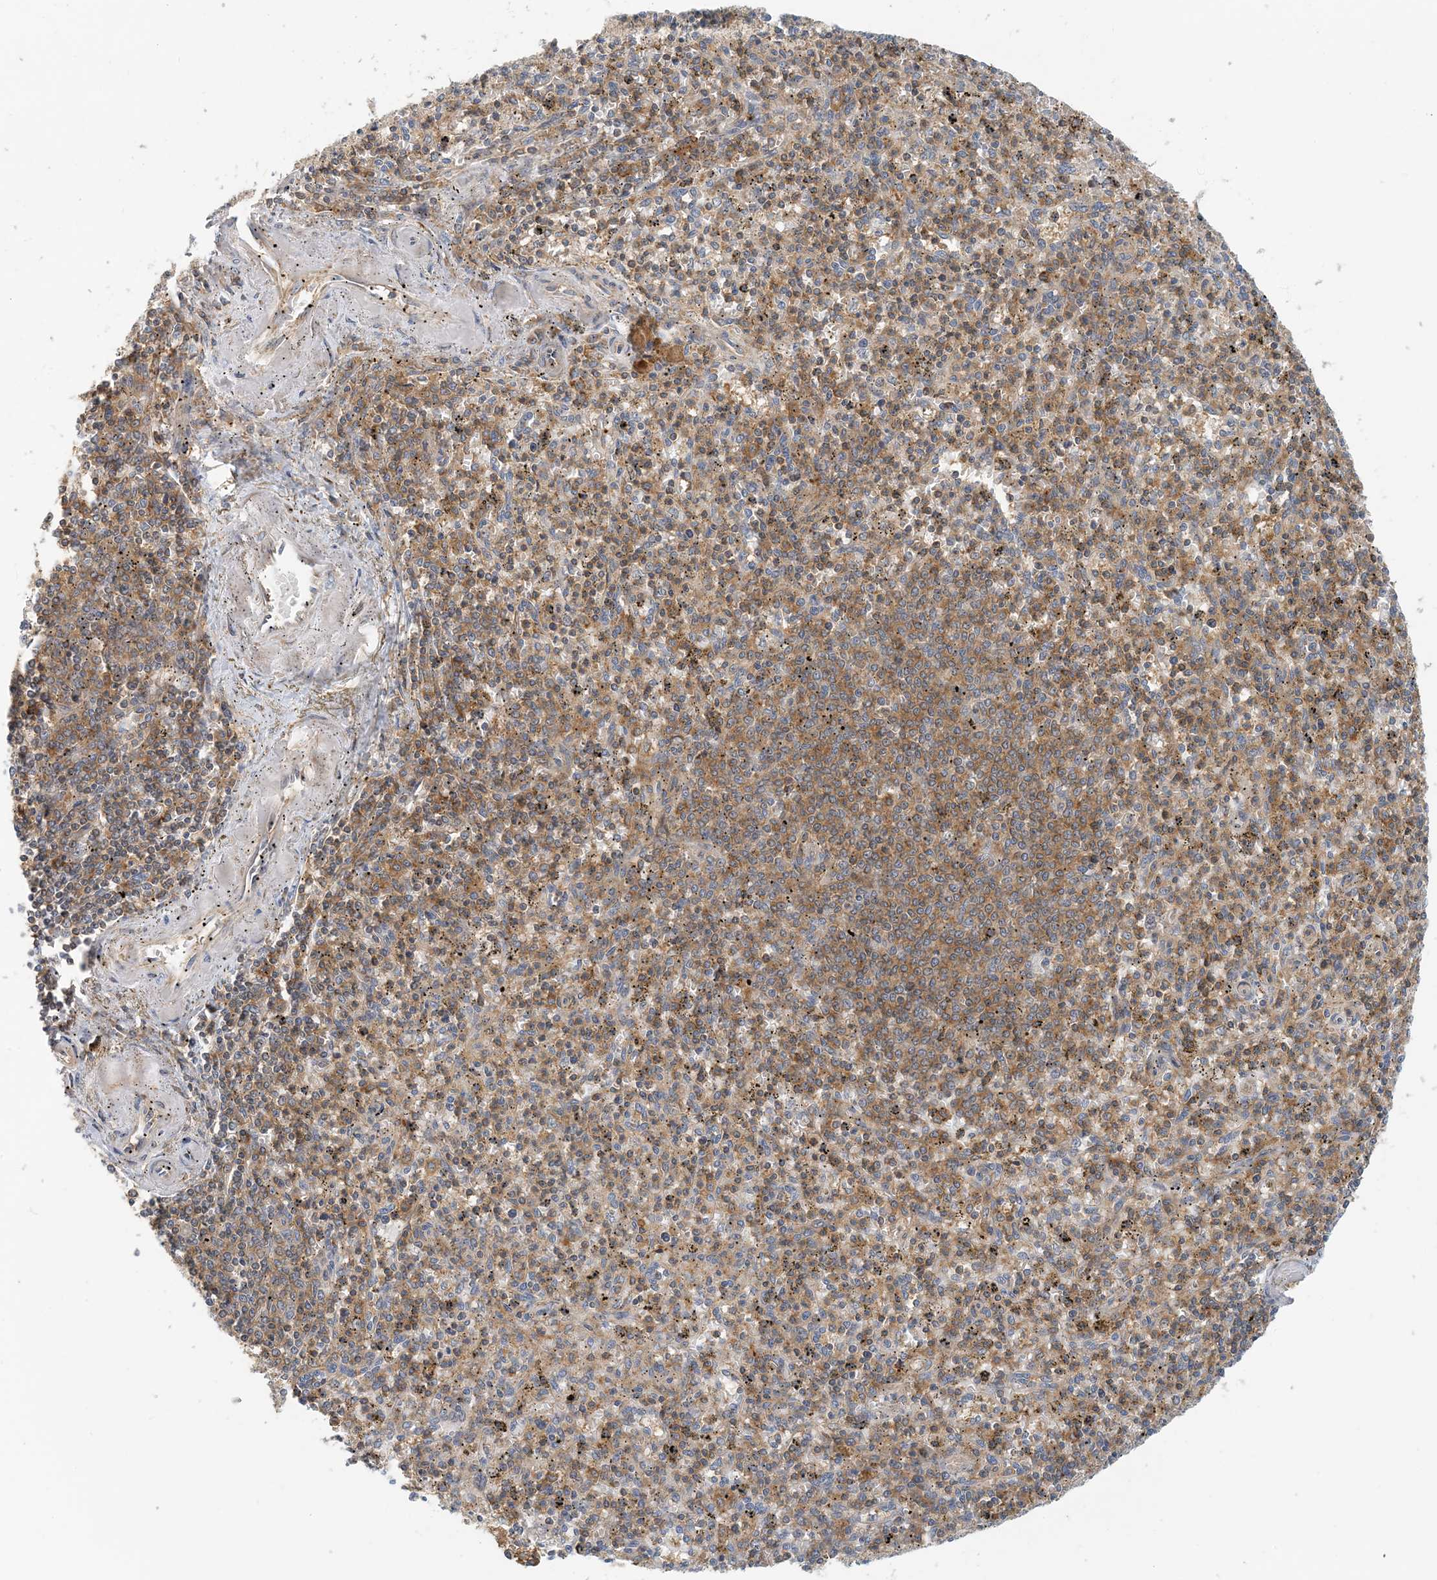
{"staining": {"intensity": "moderate", "quantity": "25%-75%", "location": "cytoplasmic/membranous"}, "tissue": "spleen", "cell_type": "Cells in red pulp", "image_type": "normal", "snomed": [{"axis": "morphology", "description": "Normal tissue, NOS"}, {"axis": "topography", "description": "Spleen"}], "caption": "The micrograph demonstrates a brown stain indicating the presence of a protein in the cytoplasmic/membranous of cells in red pulp in spleen. Using DAB (brown) and hematoxylin (blue) stains, captured at high magnification using brightfield microscopy.", "gene": "COLEC11", "patient": {"sex": "male", "age": 72}}